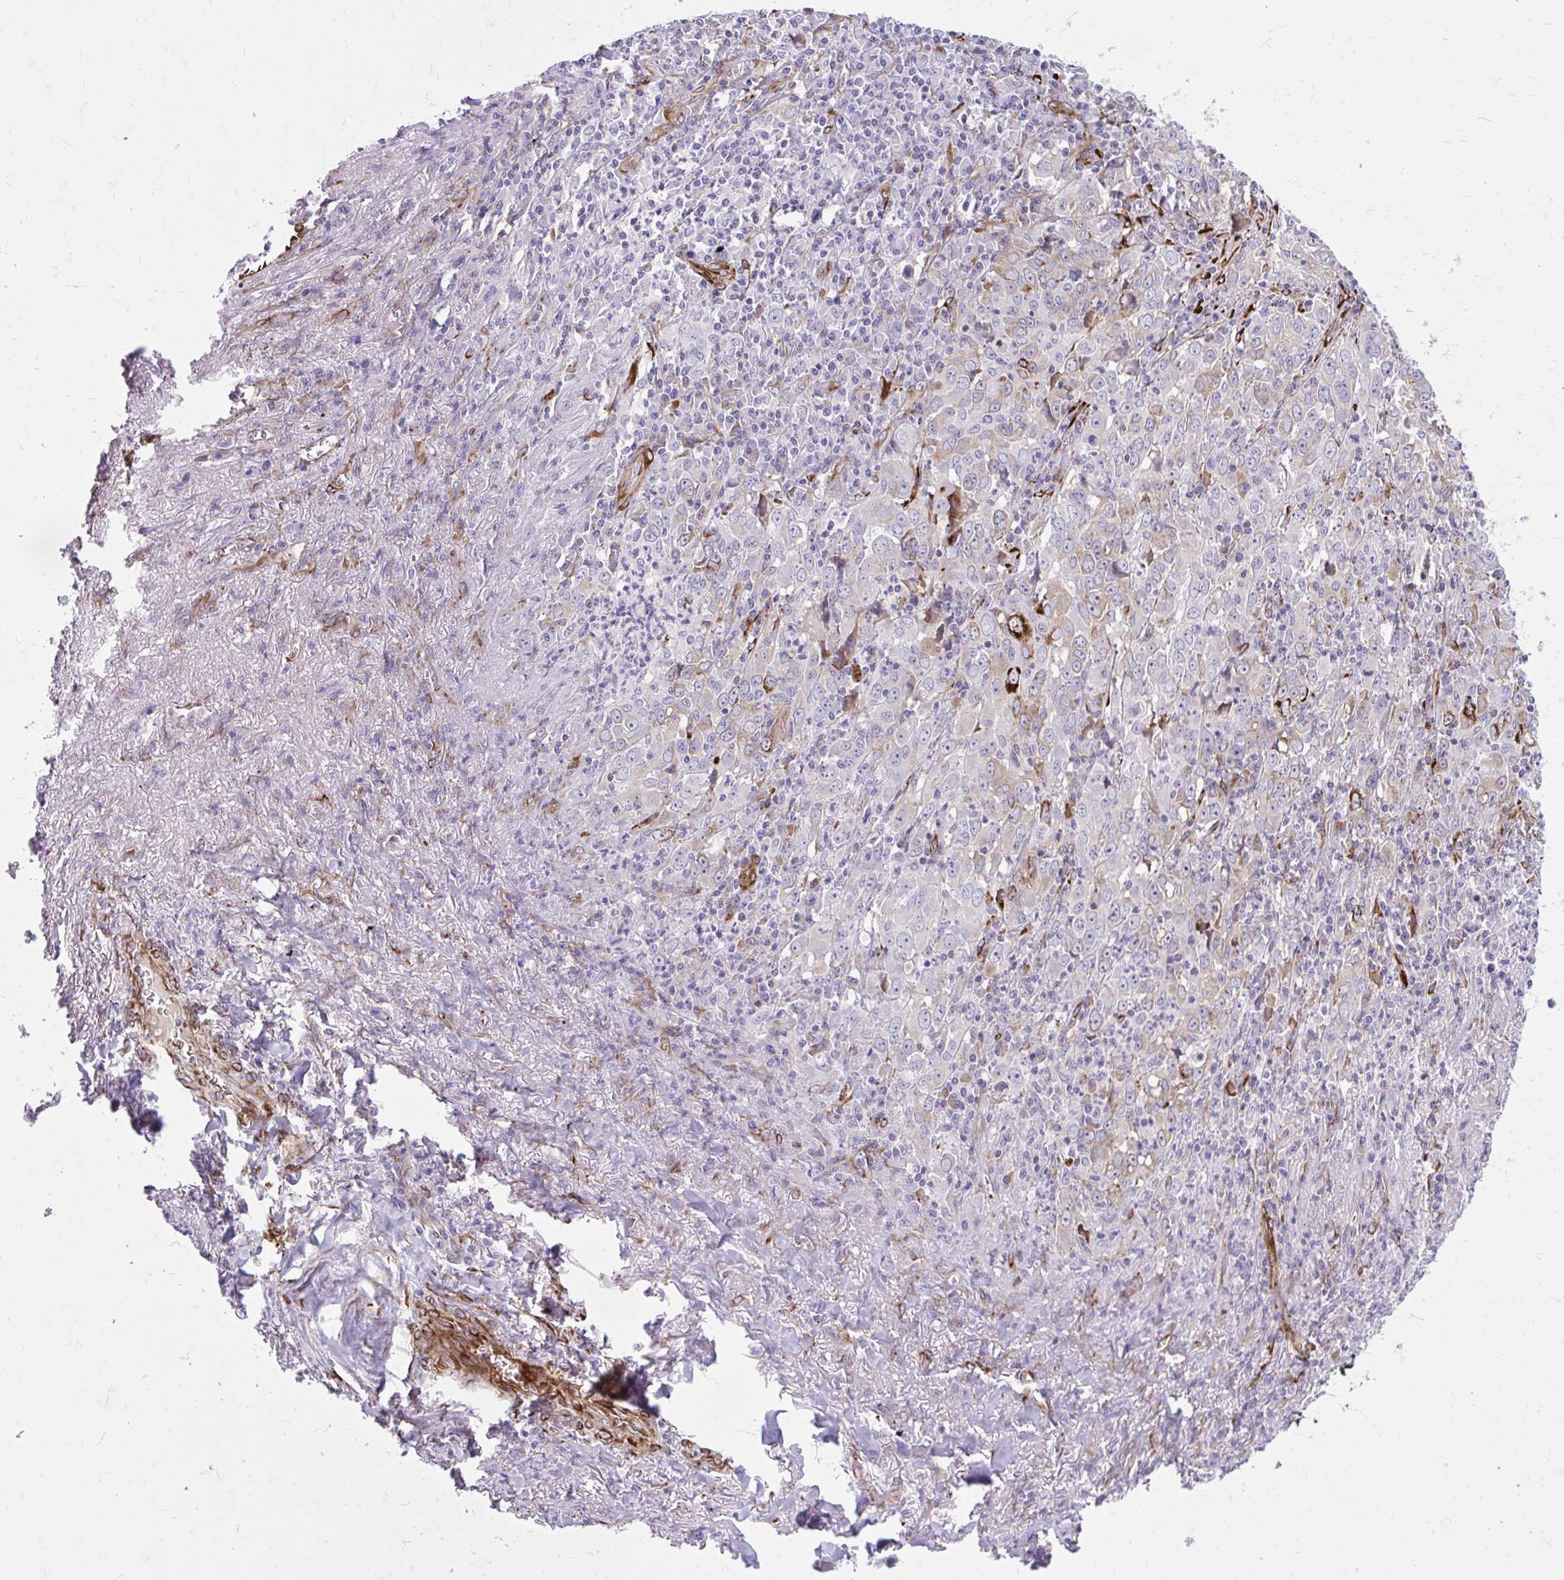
{"staining": {"intensity": "strong", "quantity": "<25%", "location": "cytoplasmic/membranous"}, "tissue": "lung cancer", "cell_type": "Tumor cells", "image_type": "cancer", "snomed": [{"axis": "morphology", "description": "Adenocarcinoma, NOS"}, {"axis": "topography", "description": "Lung"}], "caption": "DAB (3,3'-diaminobenzidine) immunohistochemical staining of human adenocarcinoma (lung) exhibits strong cytoplasmic/membranous protein staining in about <25% of tumor cells.", "gene": "BEND5", "patient": {"sex": "male", "age": 67}}